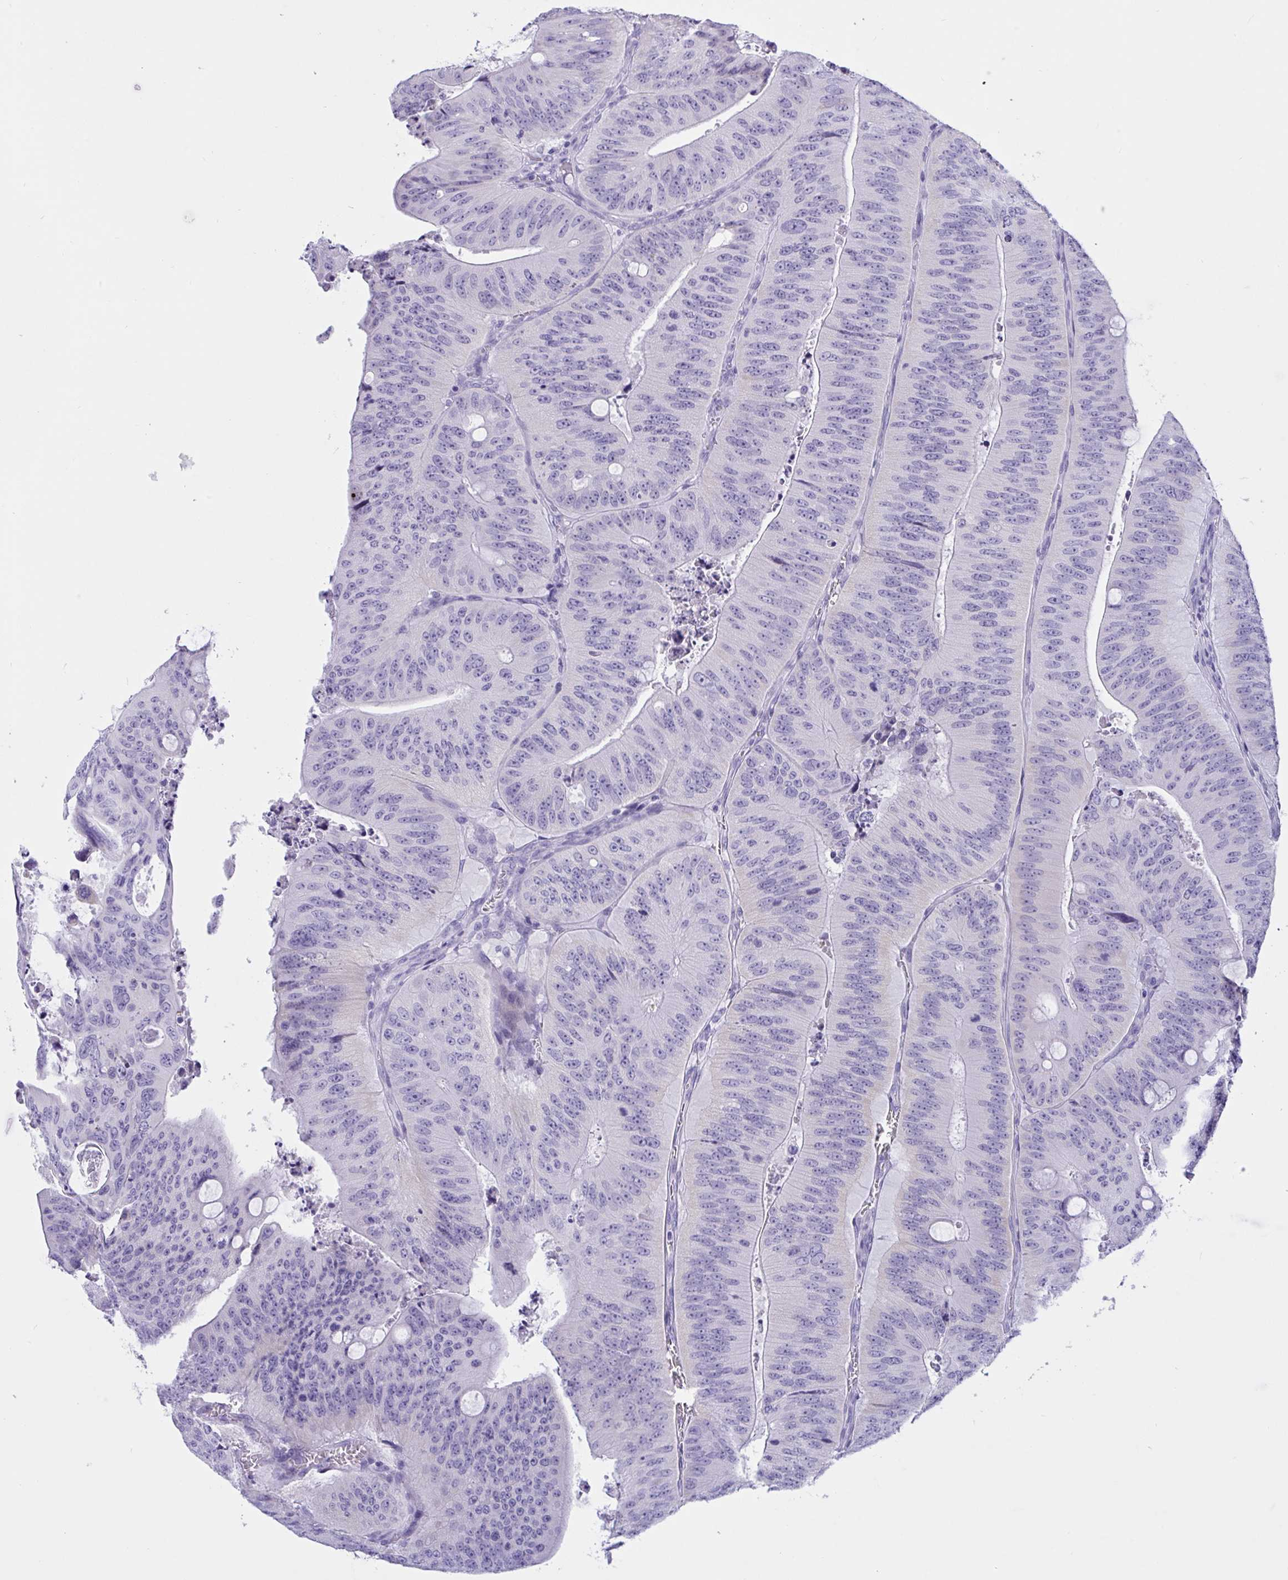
{"staining": {"intensity": "moderate", "quantity": "<25%", "location": "cytoplasmic/membranous"}, "tissue": "colorectal cancer", "cell_type": "Tumor cells", "image_type": "cancer", "snomed": [{"axis": "morphology", "description": "Adenocarcinoma, NOS"}, {"axis": "topography", "description": "Colon"}], "caption": "The image demonstrates staining of colorectal adenocarcinoma, revealing moderate cytoplasmic/membranous protein expression (brown color) within tumor cells. Nuclei are stained in blue.", "gene": "OXLD1", "patient": {"sex": "male", "age": 62}}